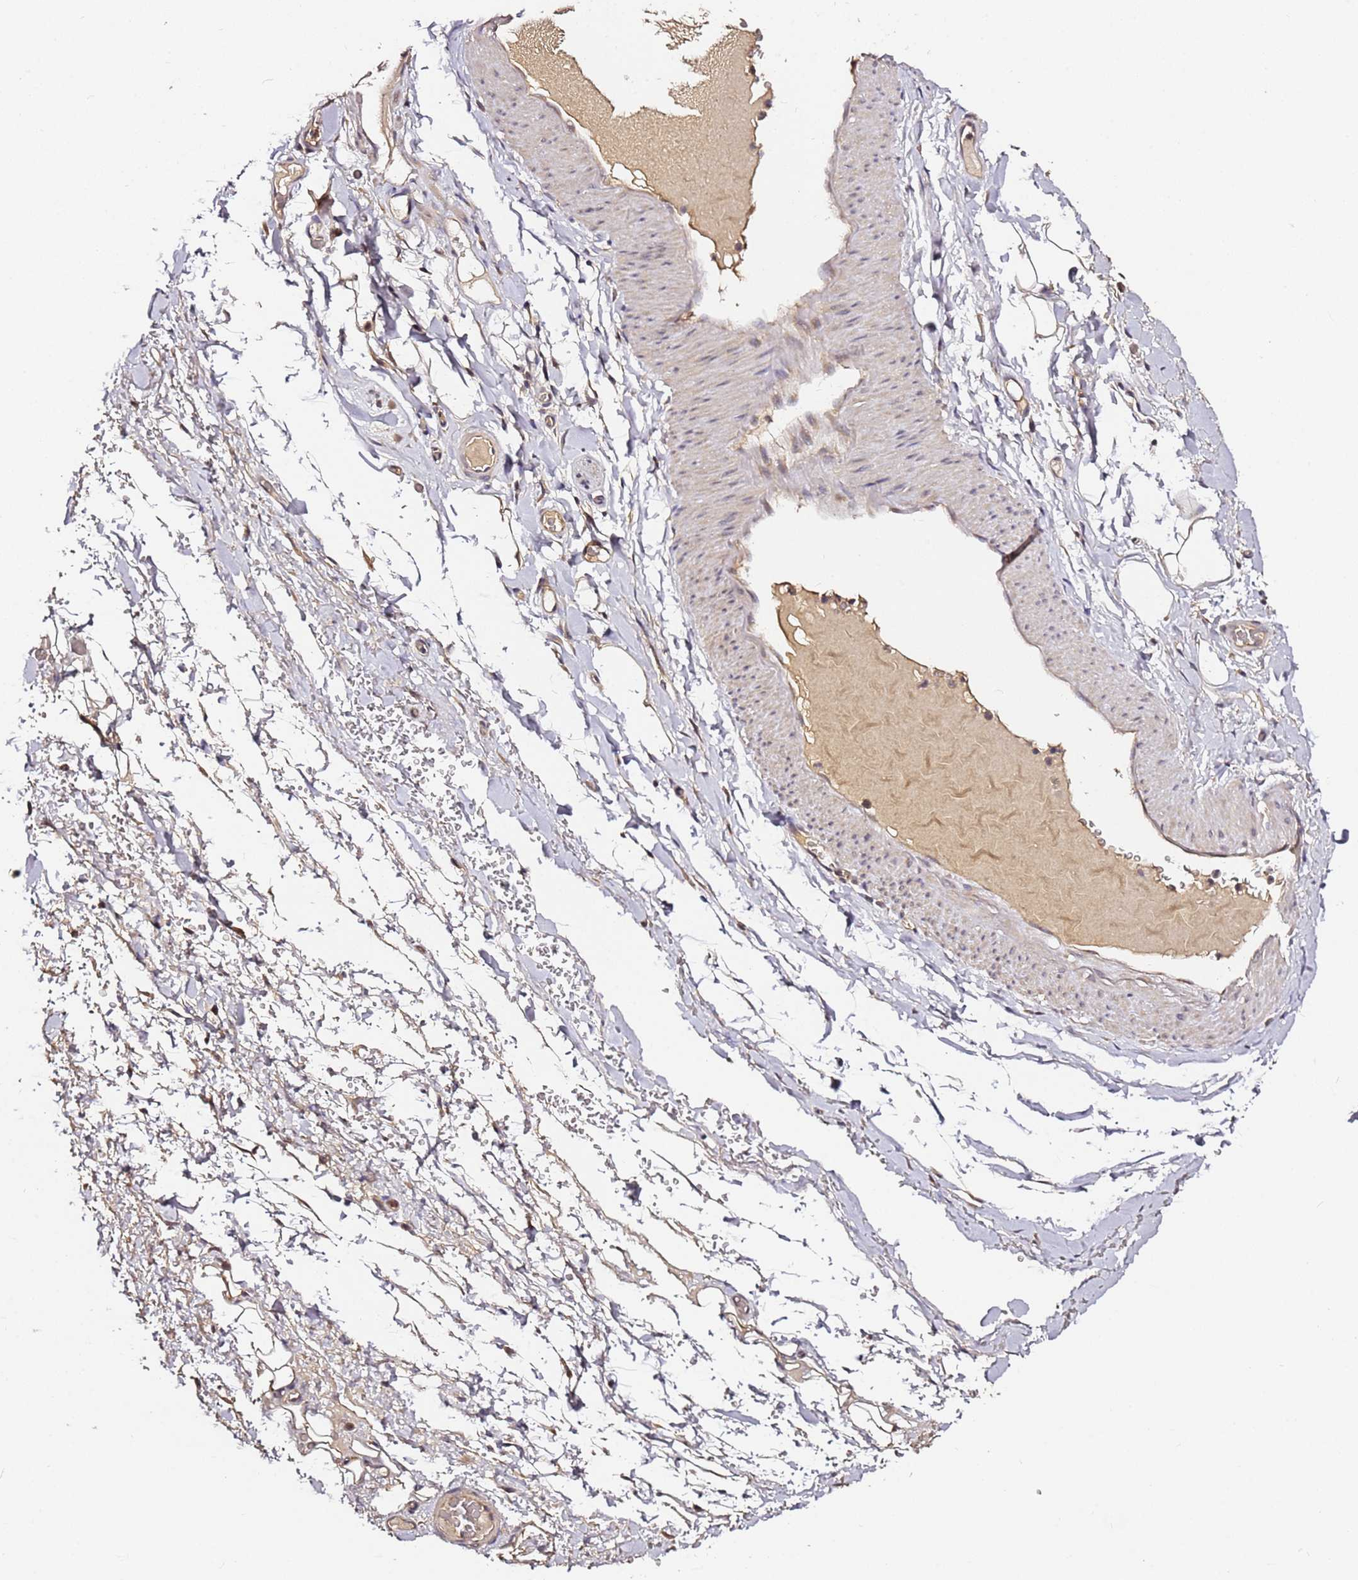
{"staining": {"intensity": "weak", "quantity": "25%-75%", "location": "cytoplasmic/membranous"}, "tissue": "adipose tissue", "cell_type": "Adipocytes", "image_type": "normal", "snomed": [{"axis": "morphology", "description": "Normal tissue, NOS"}, {"axis": "morphology", "description": "Adenocarcinoma, NOS"}, {"axis": "topography", "description": "Stomach, upper"}, {"axis": "topography", "description": "Peripheral nerve tissue"}], "caption": "The immunohistochemical stain highlights weak cytoplasmic/membranous expression in adipocytes of benign adipose tissue.", "gene": "C6orf136", "patient": {"sex": "male", "age": 62}}